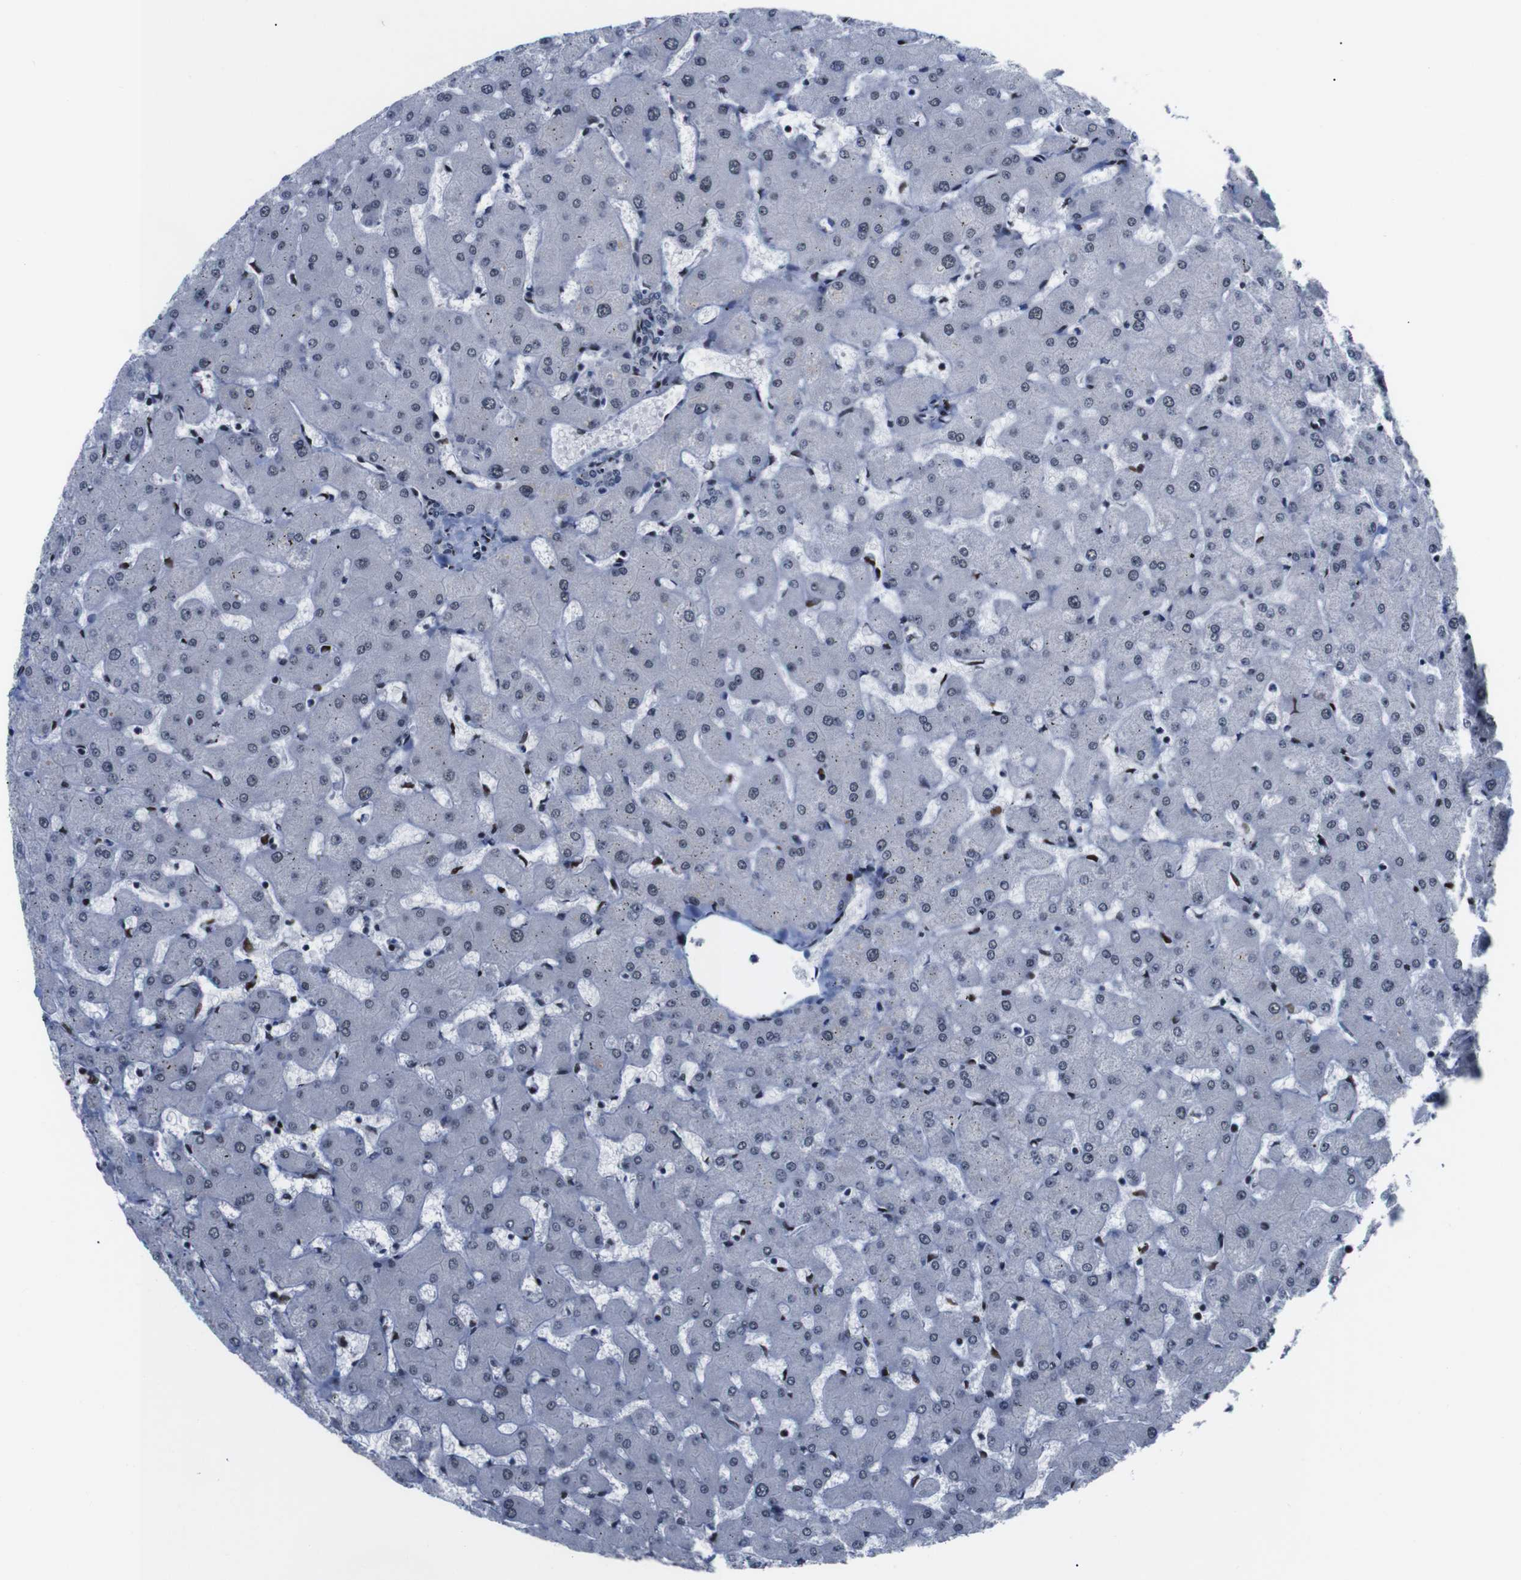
{"staining": {"intensity": "moderate", "quantity": "<25%", "location": "nuclear"}, "tissue": "liver", "cell_type": "Cholangiocytes", "image_type": "normal", "snomed": [{"axis": "morphology", "description": "Normal tissue, NOS"}, {"axis": "topography", "description": "Liver"}], "caption": "Immunohistochemical staining of normal human liver exhibits moderate nuclear protein expression in about <25% of cholangiocytes.", "gene": "GATA6", "patient": {"sex": "female", "age": 63}}